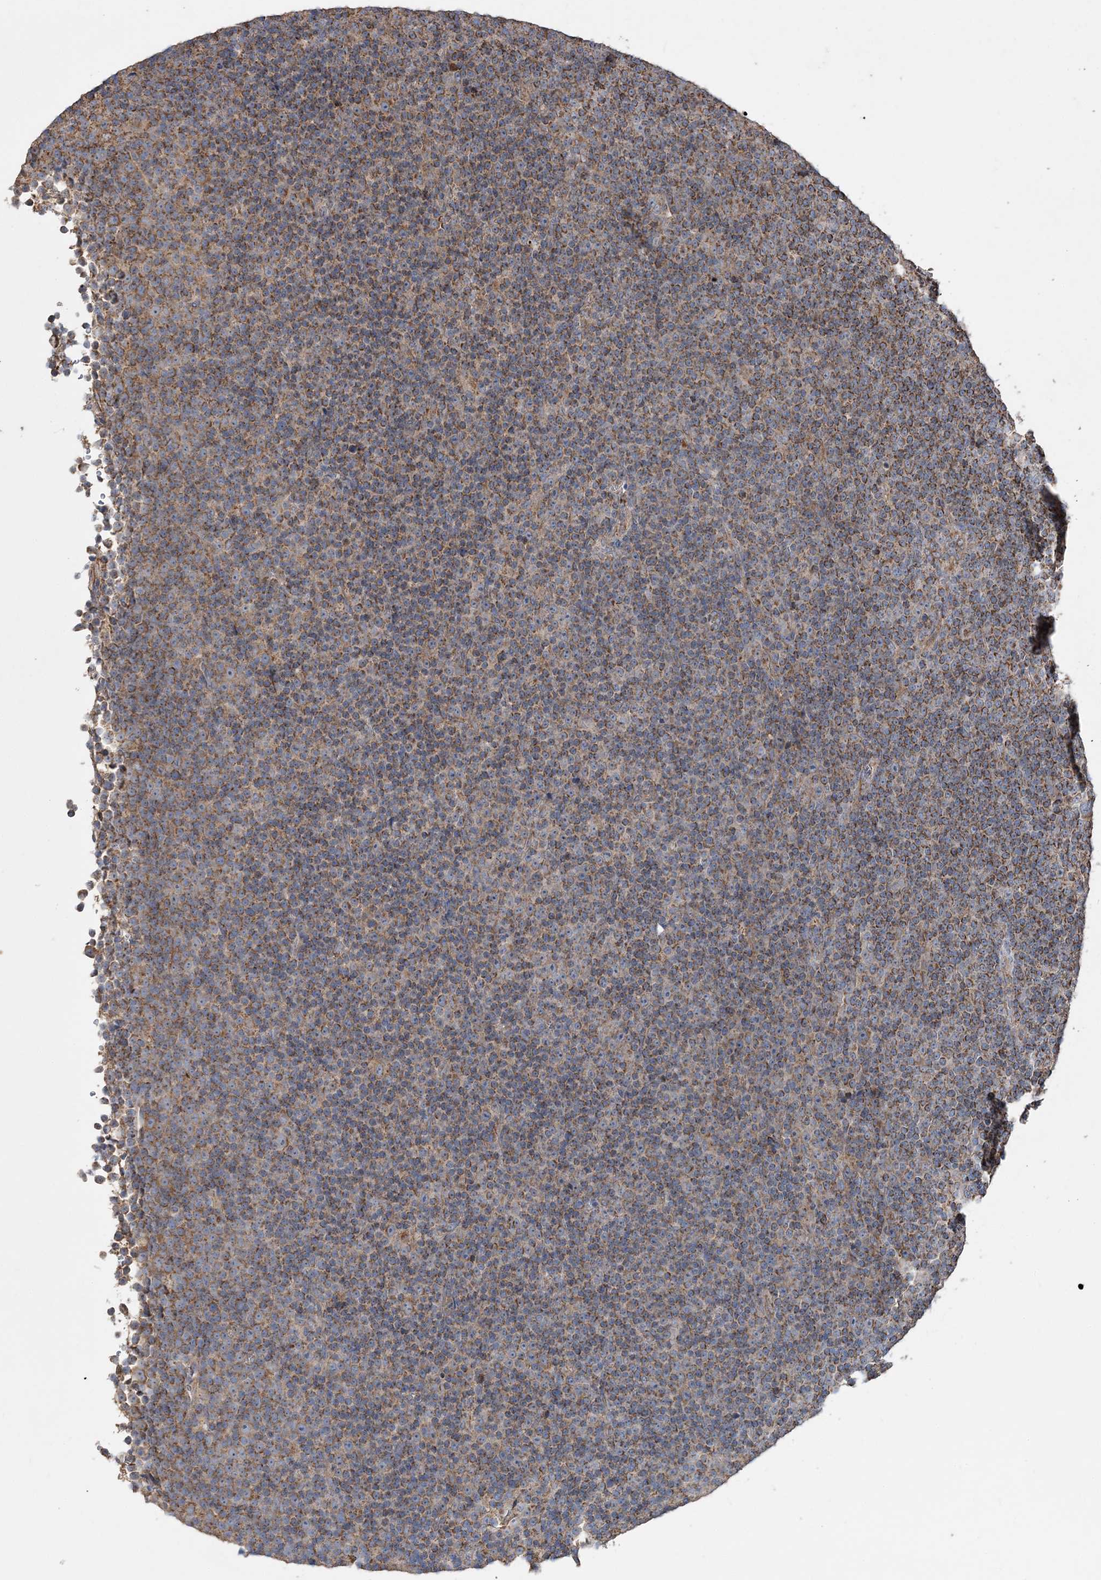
{"staining": {"intensity": "moderate", "quantity": ">75%", "location": "cytoplasmic/membranous"}, "tissue": "lymphoma", "cell_type": "Tumor cells", "image_type": "cancer", "snomed": [{"axis": "morphology", "description": "Malignant lymphoma, non-Hodgkin's type, Low grade"}, {"axis": "topography", "description": "Lymph node"}], "caption": "Human low-grade malignant lymphoma, non-Hodgkin's type stained with a protein marker shows moderate staining in tumor cells.", "gene": "POC5", "patient": {"sex": "female", "age": 67}}